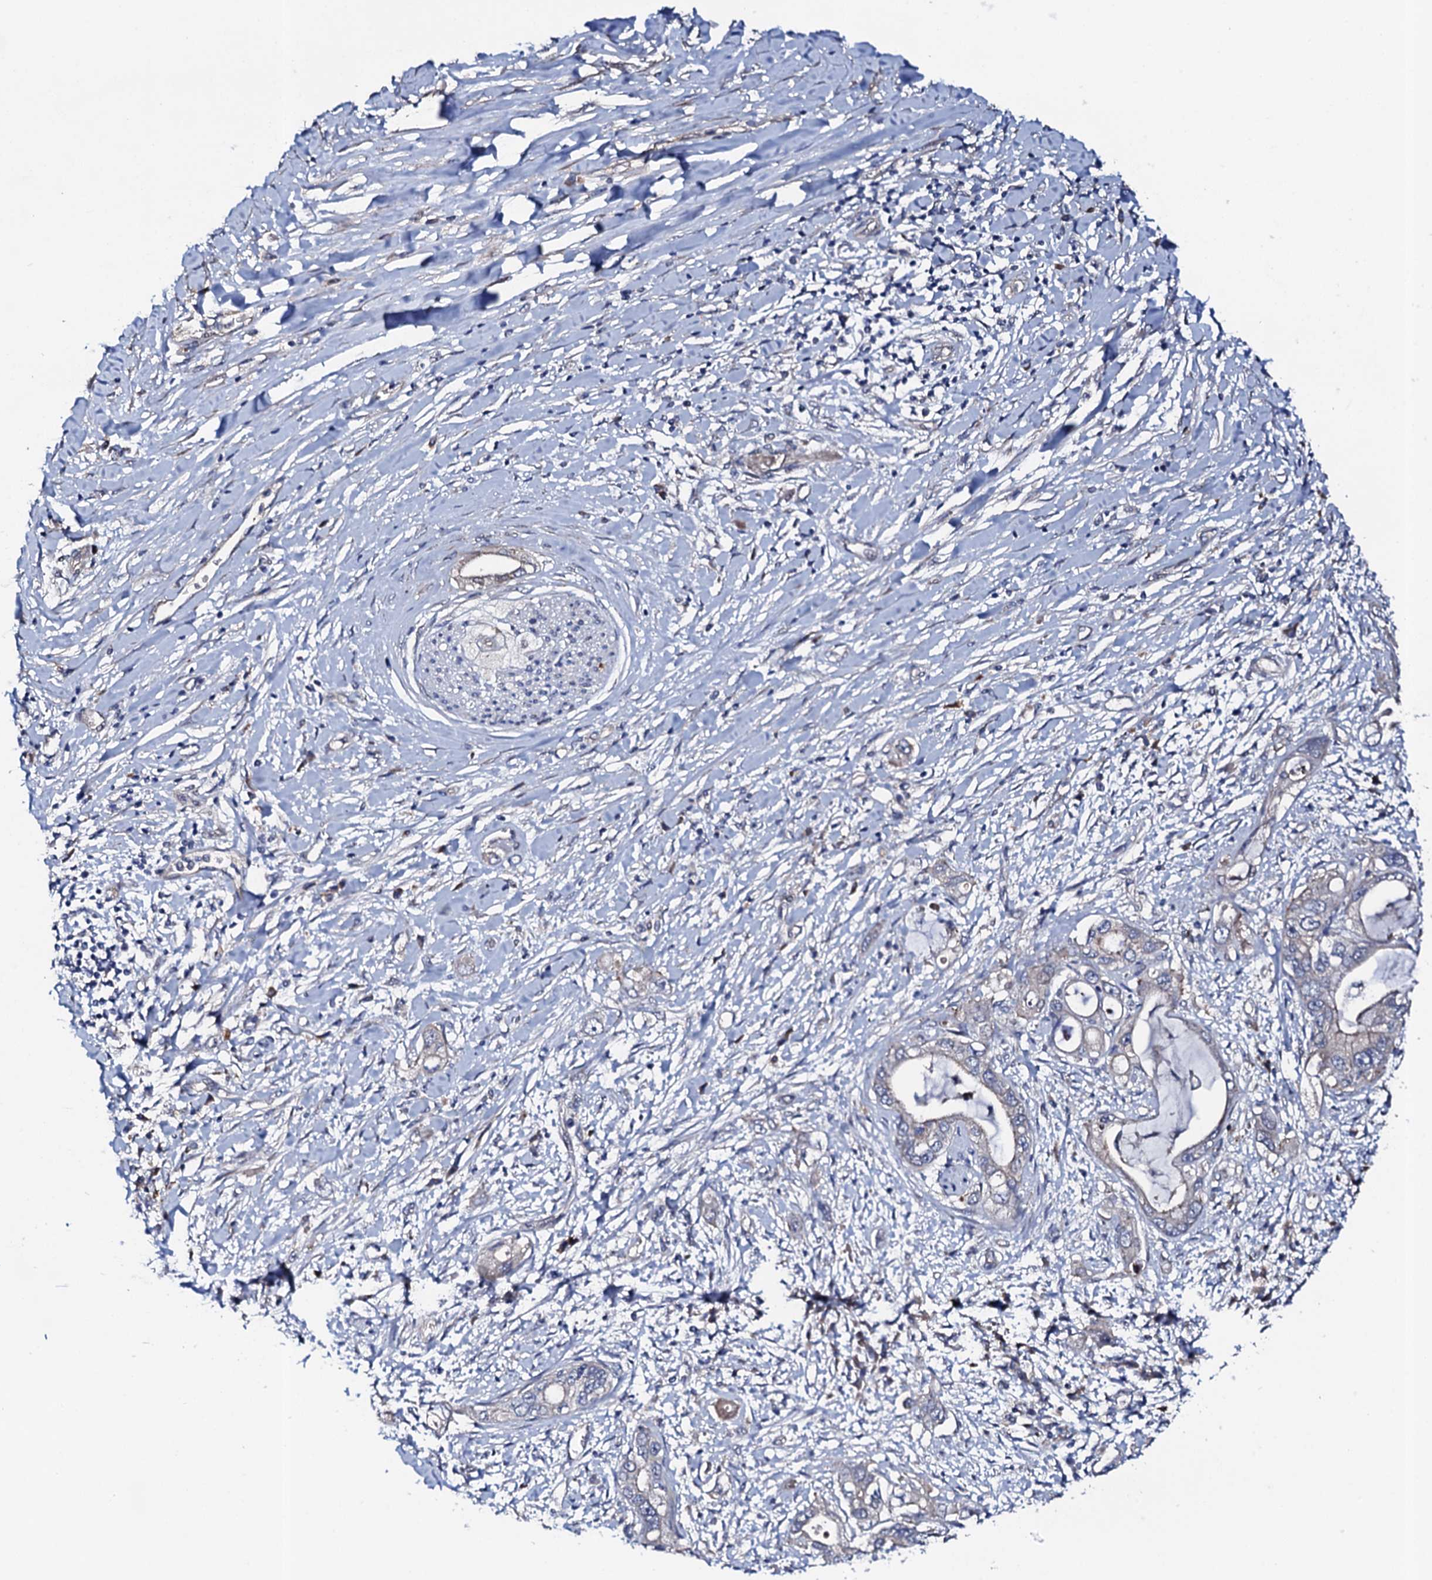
{"staining": {"intensity": "negative", "quantity": "none", "location": "none"}, "tissue": "pancreatic cancer", "cell_type": "Tumor cells", "image_type": "cancer", "snomed": [{"axis": "morphology", "description": "Inflammation, NOS"}, {"axis": "morphology", "description": "Adenocarcinoma, NOS"}, {"axis": "topography", "description": "Pancreas"}], "caption": "An image of human pancreatic adenocarcinoma is negative for staining in tumor cells. The staining was performed using DAB to visualize the protein expression in brown, while the nuclei were stained in blue with hematoxylin (Magnification: 20x).", "gene": "CIAO2A", "patient": {"sex": "female", "age": 56}}